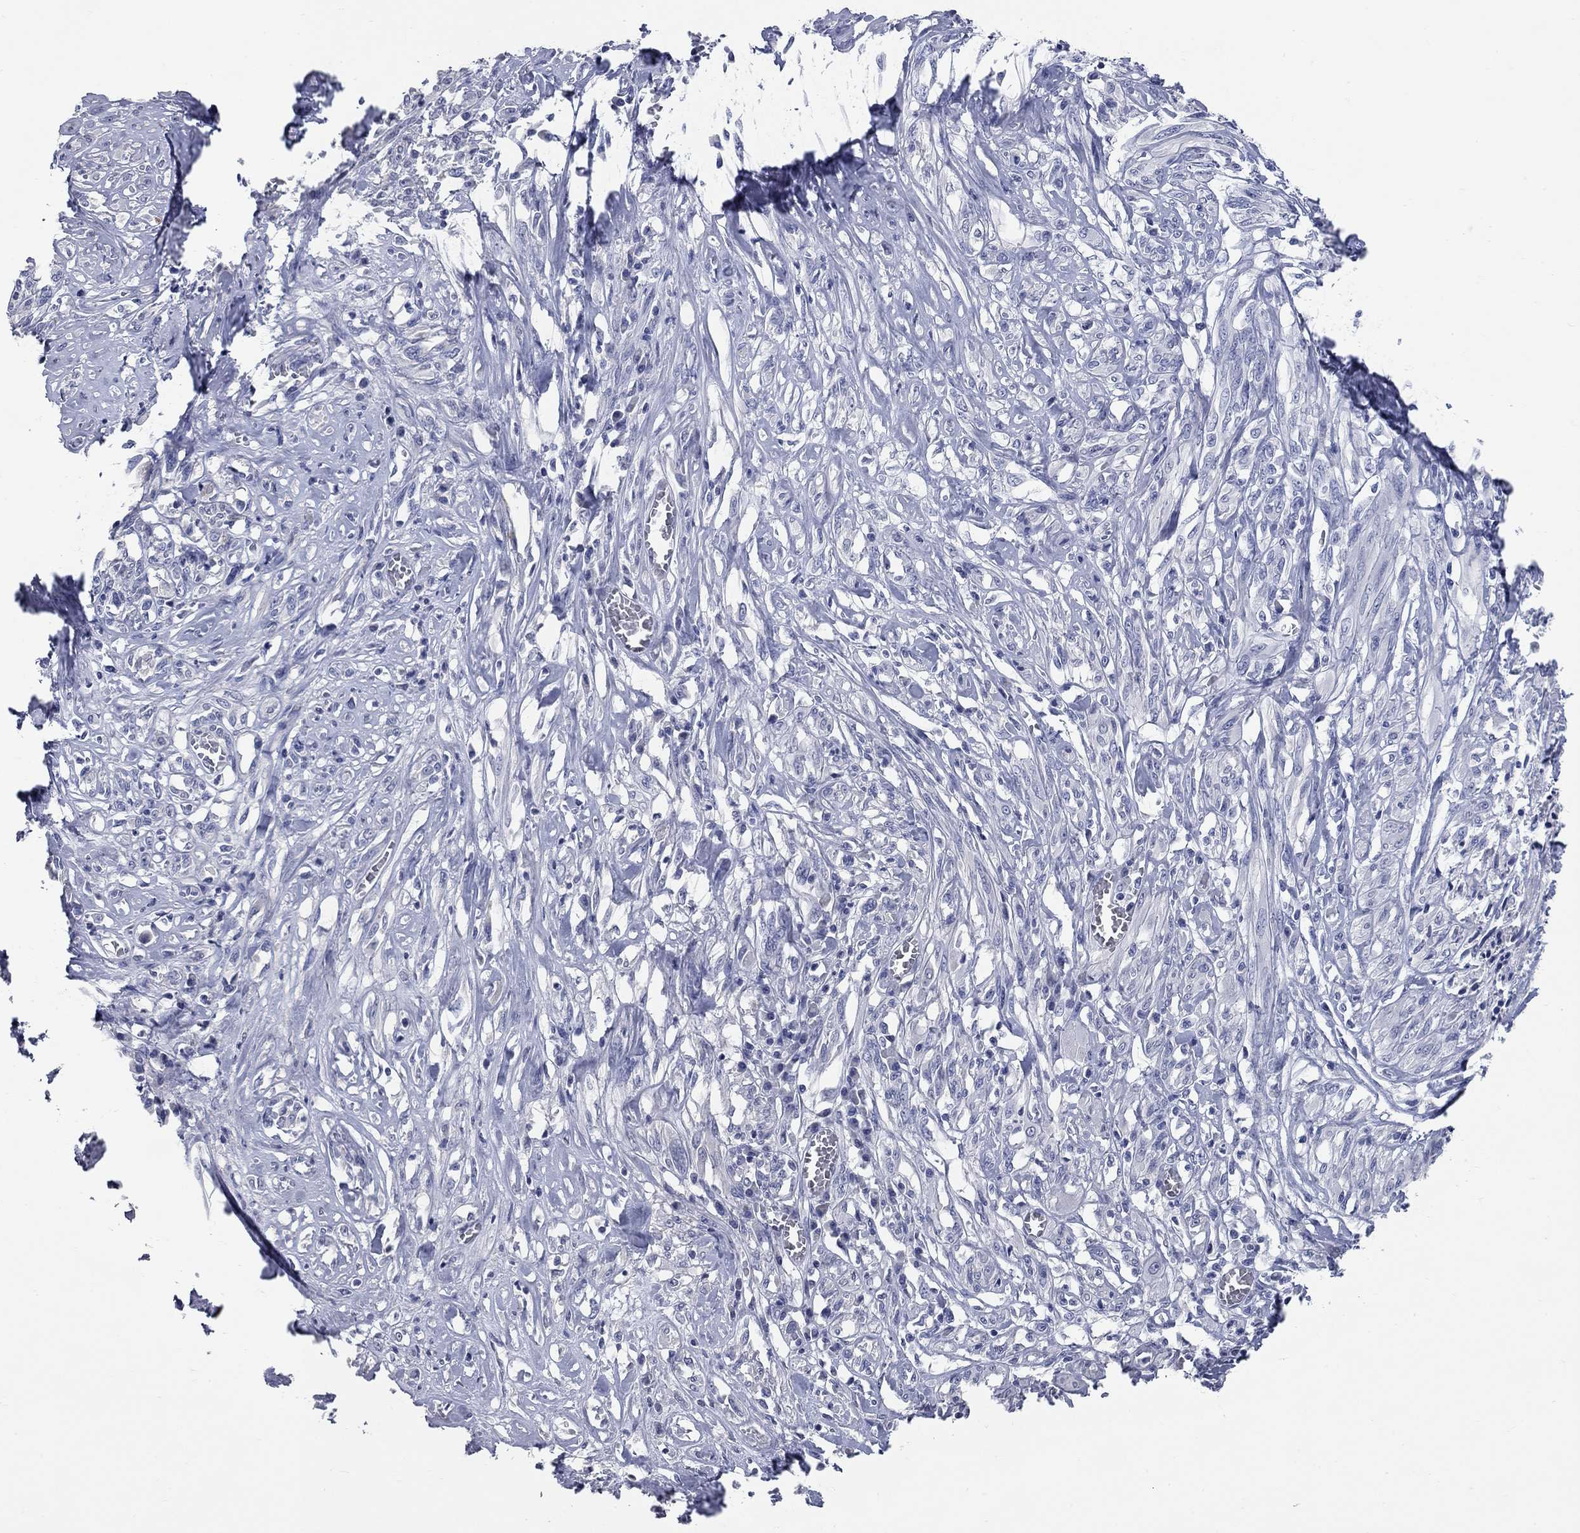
{"staining": {"intensity": "negative", "quantity": "none", "location": "none"}, "tissue": "melanoma", "cell_type": "Tumor cells", "image_type": "cancer", "snomed": [{"axis": "morphology", "description": "Malignant melanoma, NOS"}, {"axis": "topography", "description": "Skin"}], "caption": "Melanoma stained for a protein using IHC demonstrates no expression tumor cells.", "gene": "SYT12", "patient": {"sex": "female", "age": 91}}